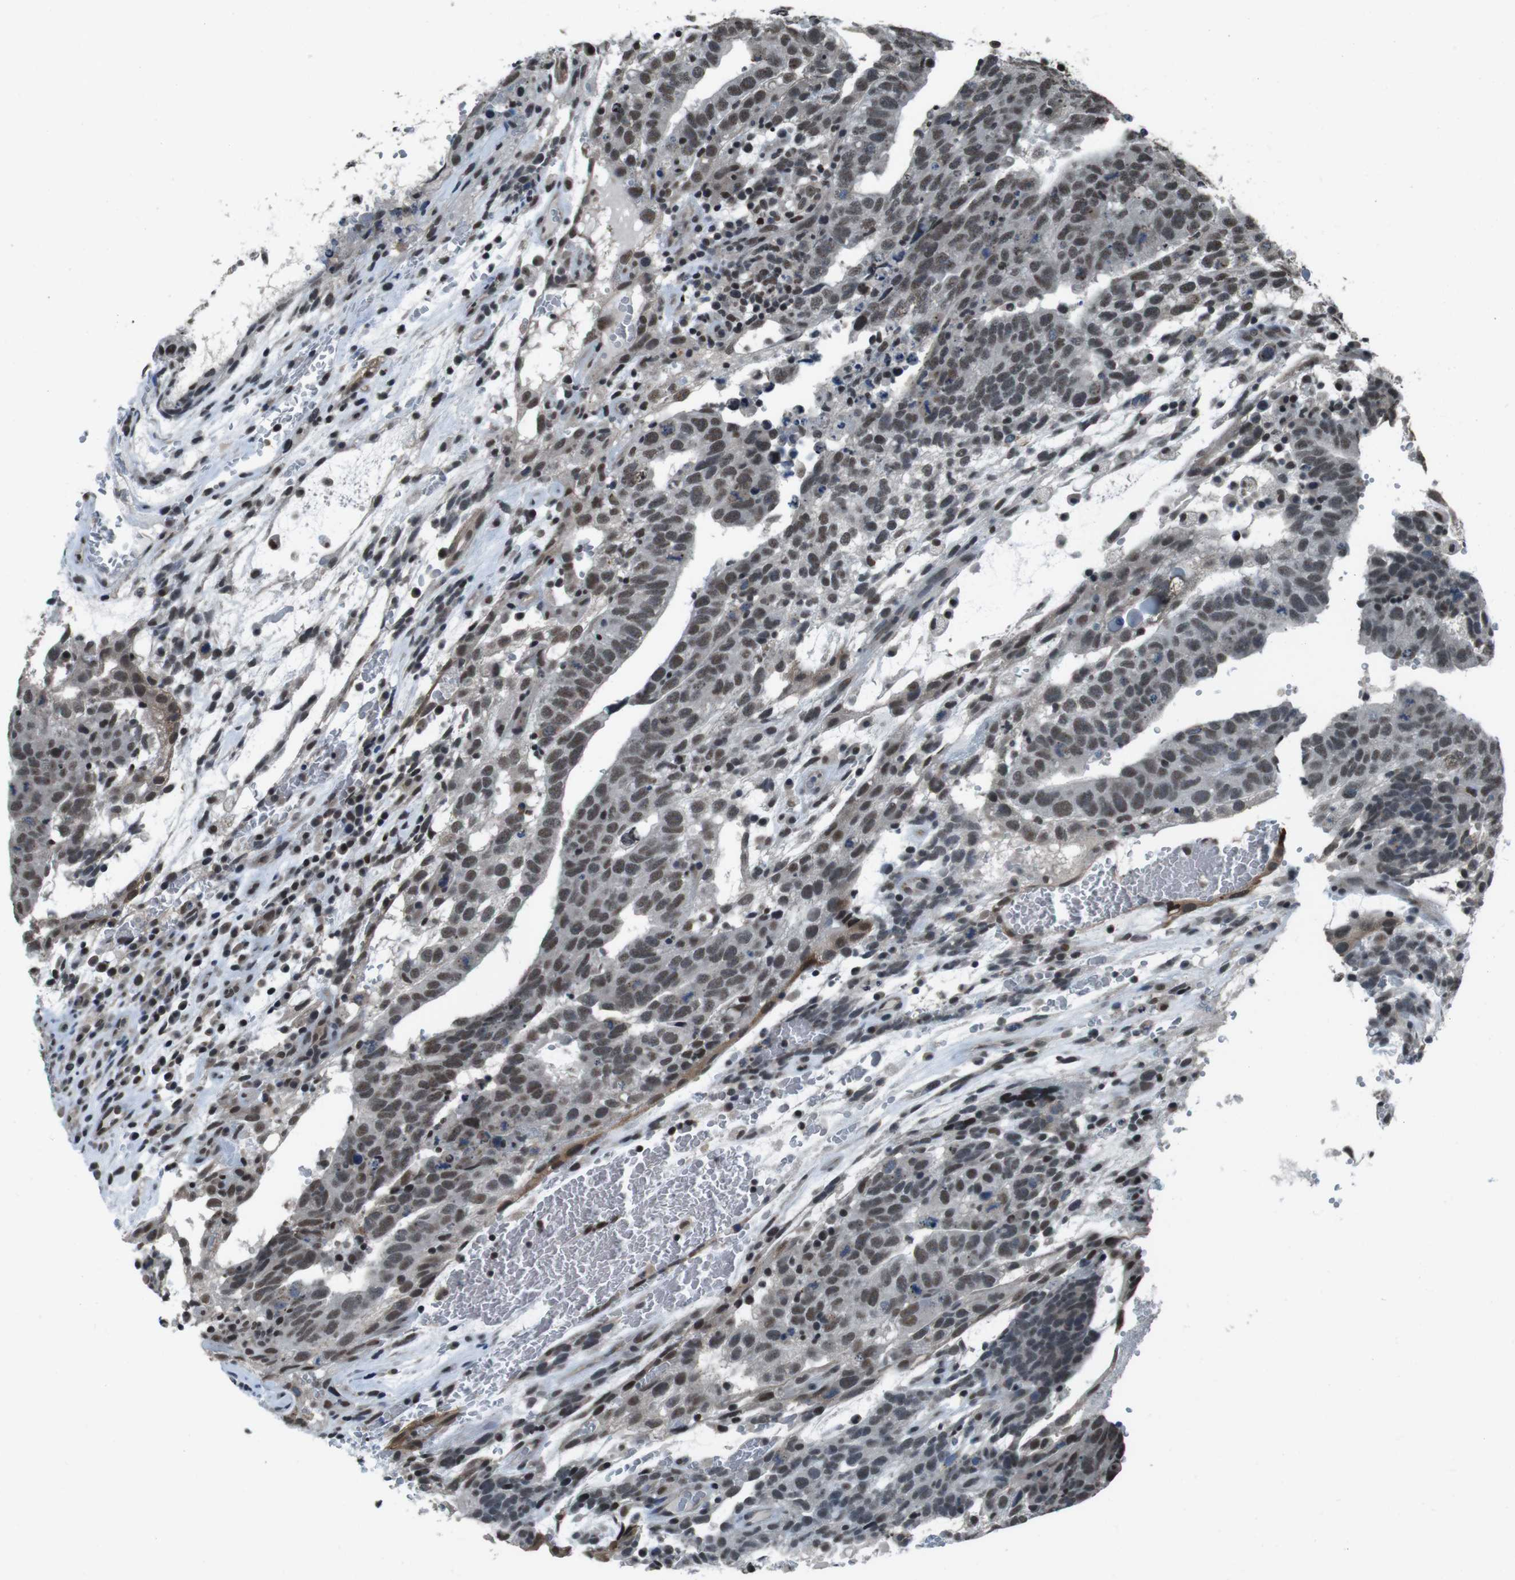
{"staining": {"intensity": "moderate", "quantity": ">75%", "location": "nuclear"}, "tissue": "testis cancer", "cell_type": "Tumor cells", "image_type": "cancer", "snomed": [{"axis": "morphology", "description": "Seminoma, NOS"}, {"axis": "morphology", "description": "Carcinoma, Embryonal, NOS"}, {"axis": "topography", "description": "Testis"}], "caption": "Brown immunohistochemical staining in human testis cancer (seminoma) displays moderate nuclear staining in about >75% of tumor cells. The protein is shown in brown color, while the nuclei are stained blue.", "gene": "NR4A2", "patient": {"sex": "male", "age": 52}}